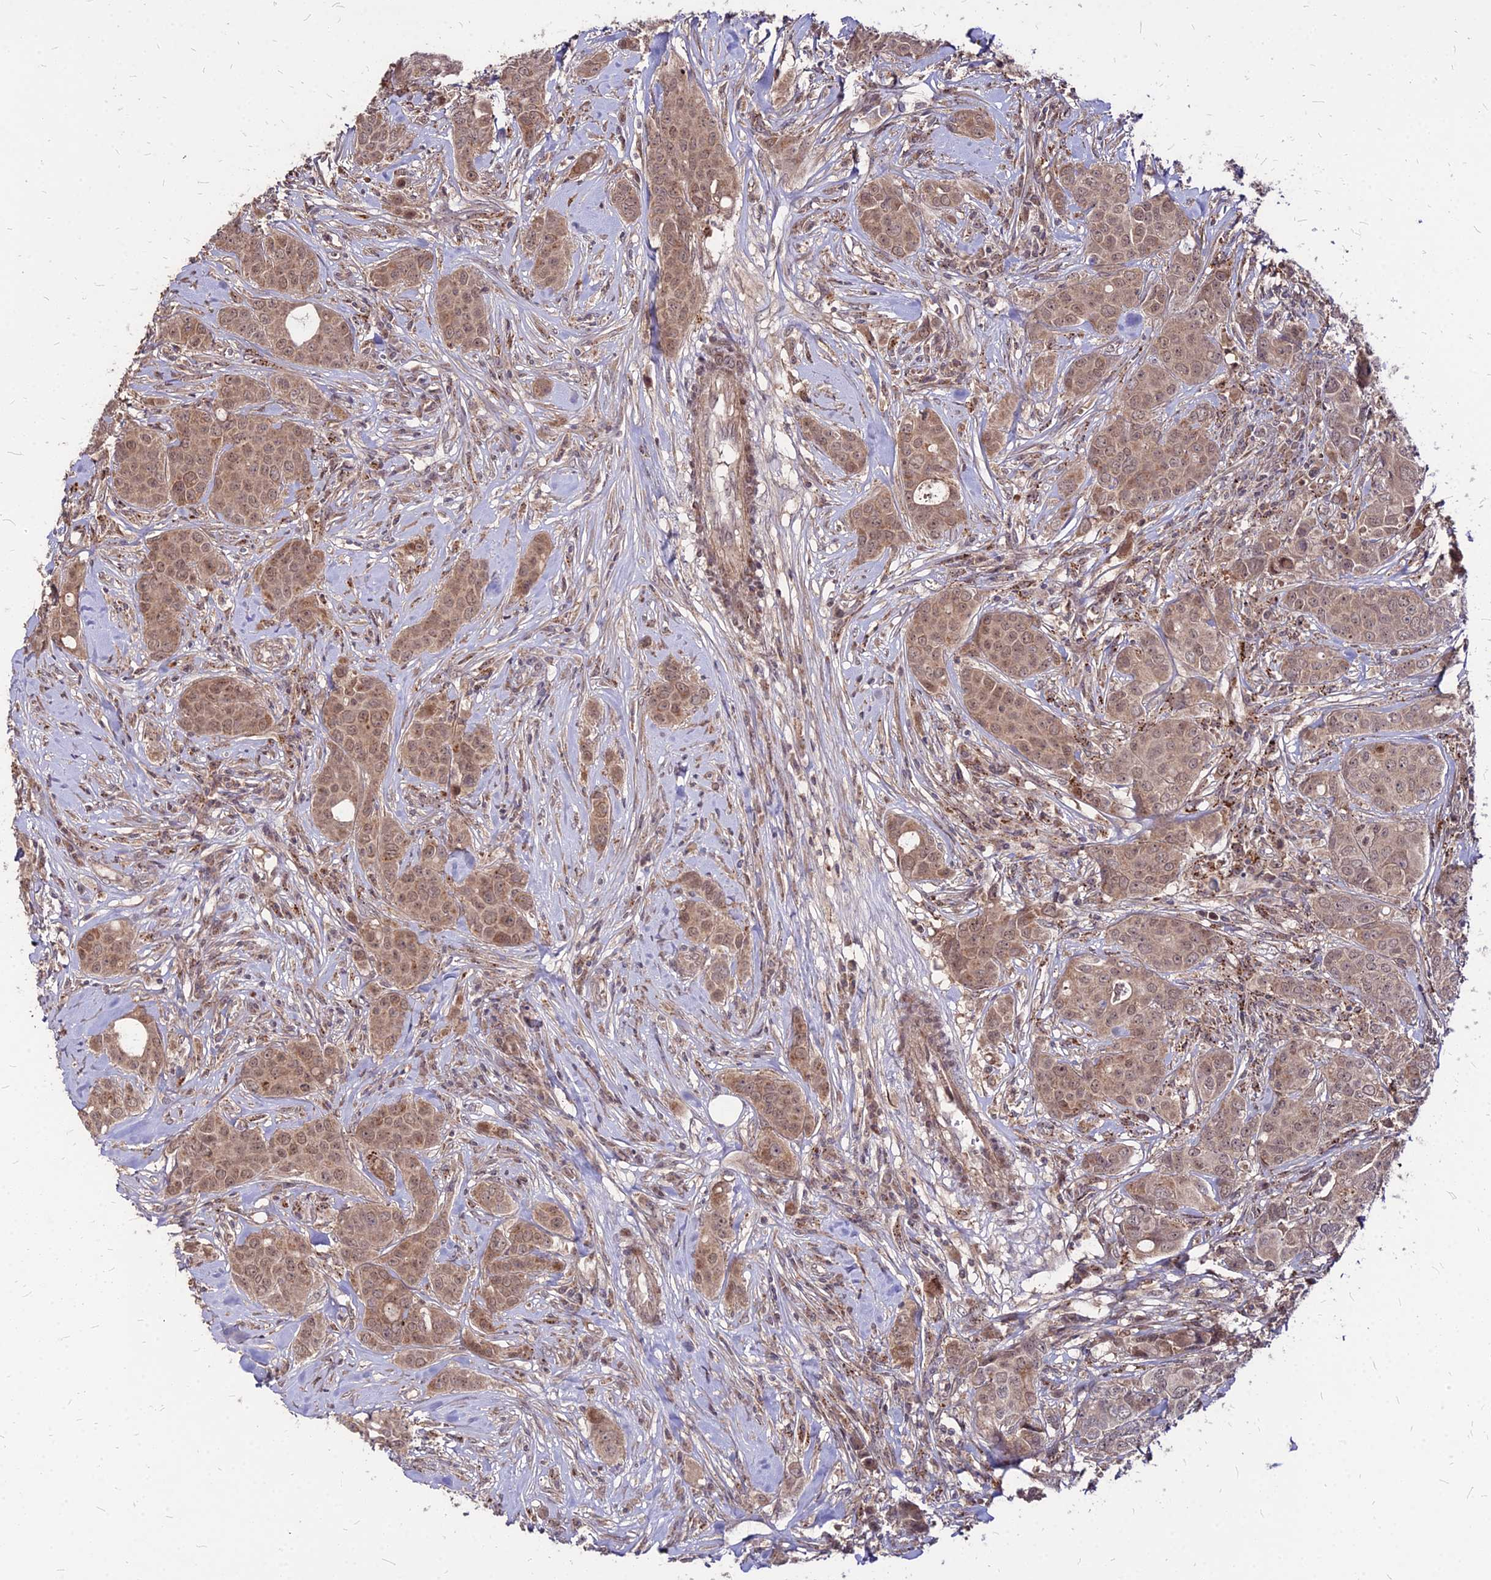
{"staining": {"intensity": "moderate", "quantity": ">75%", "location": "cytoplasmic/membranous,nuclear"}, "tissue": "breast cancer", "cell_type": "Tumor cells", "image_type": "cancer", "snomed": [{"axis": "morphology", "description": "Duct carcinoma"}, {"axis": "topography", "description": "Breast"}], "caption": "High-power microscopy captured an IHC image of breast infiltrating ductal carcinoma, revealing moderate cytoplasmic/membranous and nuclear positivity in approximately >75% of tumor cells. (Stains: DAB in brown, nuclei in blue, Microscopy: brightfield microscopy at high magnification).", "gene": "APBA3", "patient": {"sex": "female", "age": 43}}